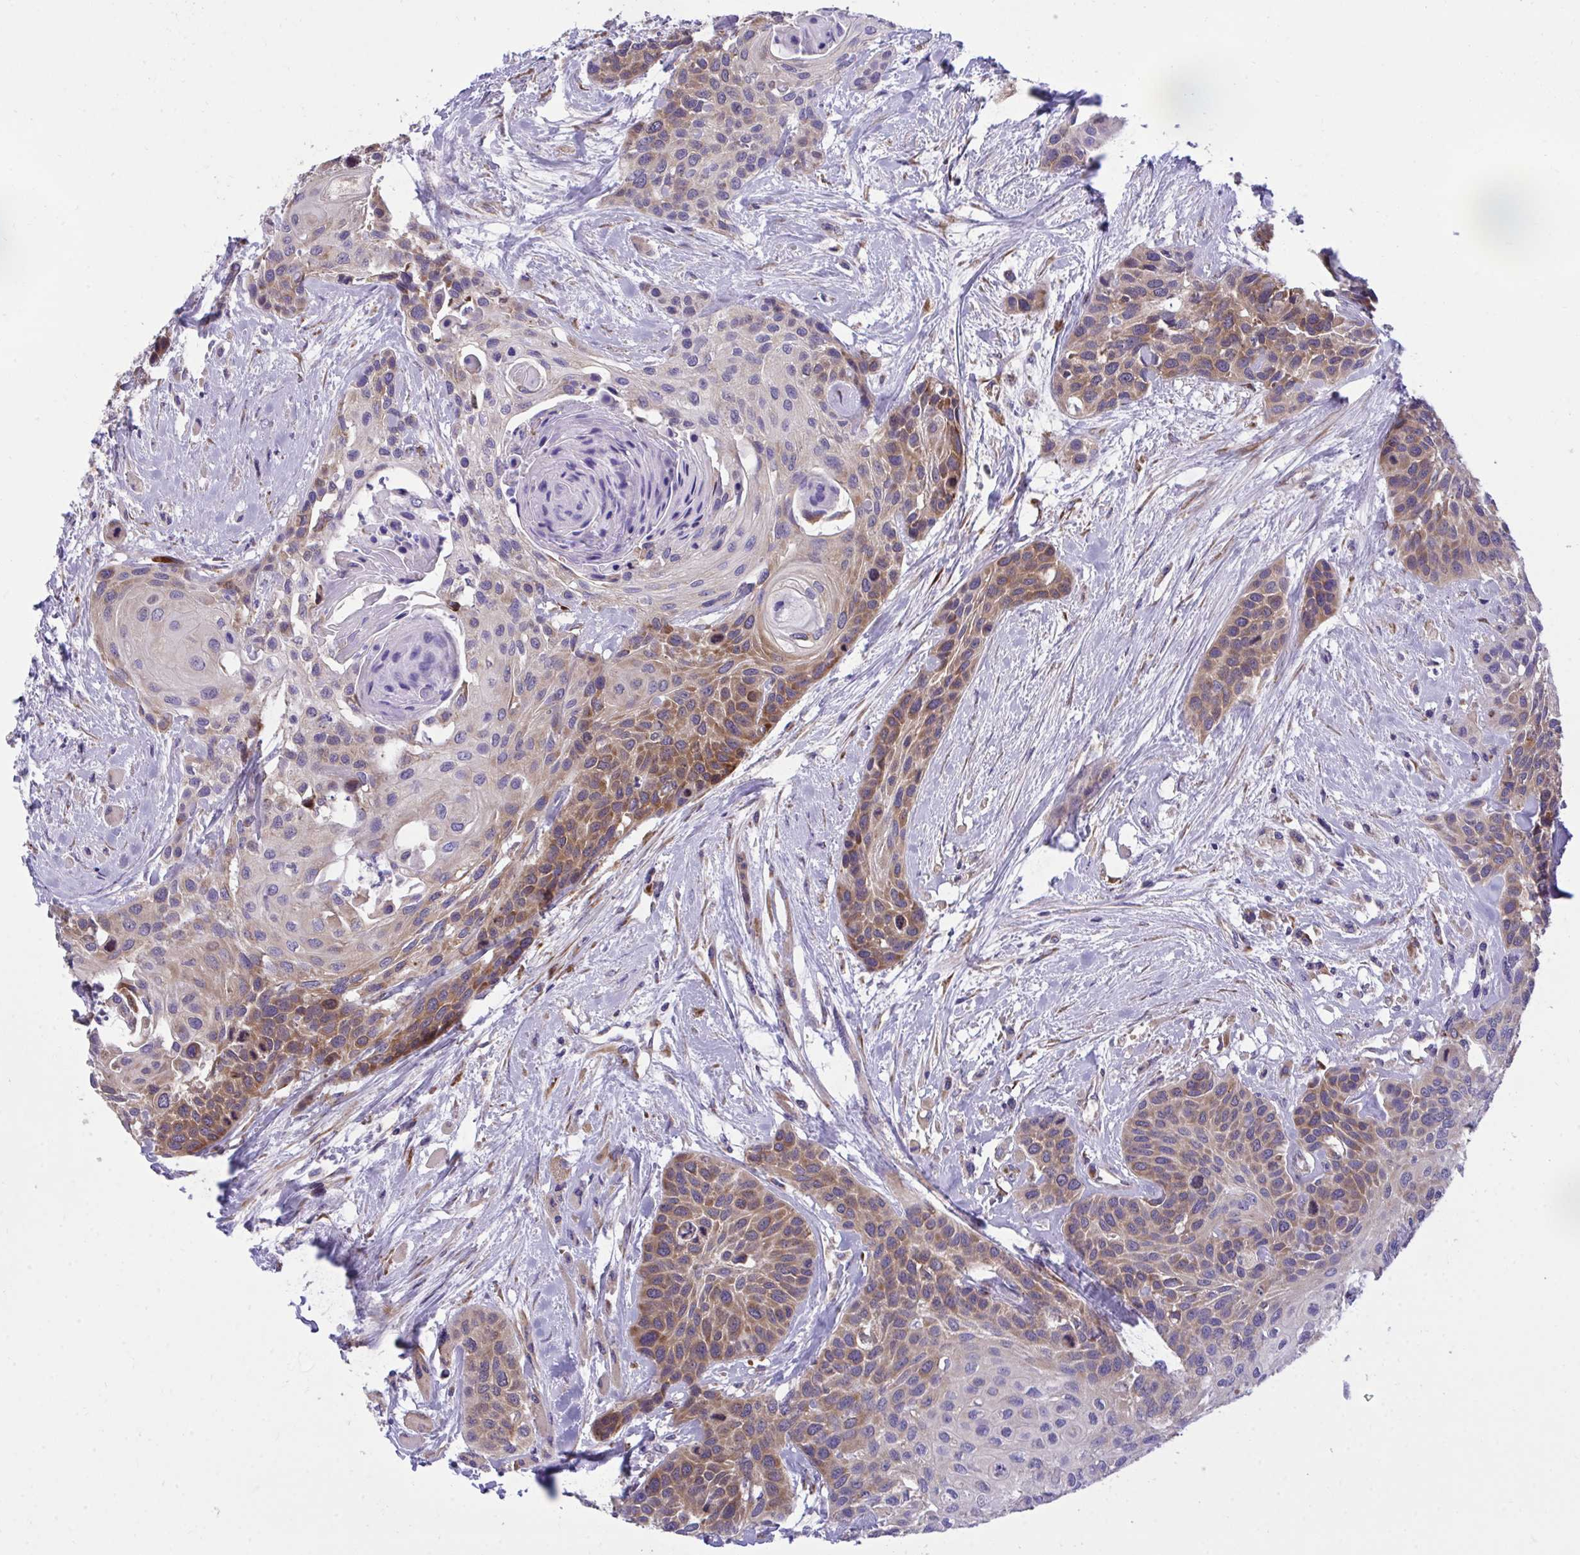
{"staining": {"intensity": "moderate", "quantity": "25%-75%", "location": "cytoplasmic/membranous"}, "tissue": "head and neck cancer", "cell_type": "Tumor cells", "image_type": "cancer", "snomed": [{"axis": "morphology", "description": "Squamous cell carcinoma, NOS"}, {"axis": "topography", "description": "Head-Neck"}], "caption": "This photomicrograph shows immunohistochemistry staining of human head and neck squamous cell carcinoma, with medium moderate cytoplasmic/membranous staining in about 25%-75% of tumor cells.", "gene": "RPS15", "patient": {"sex": "female", "age": 50}}